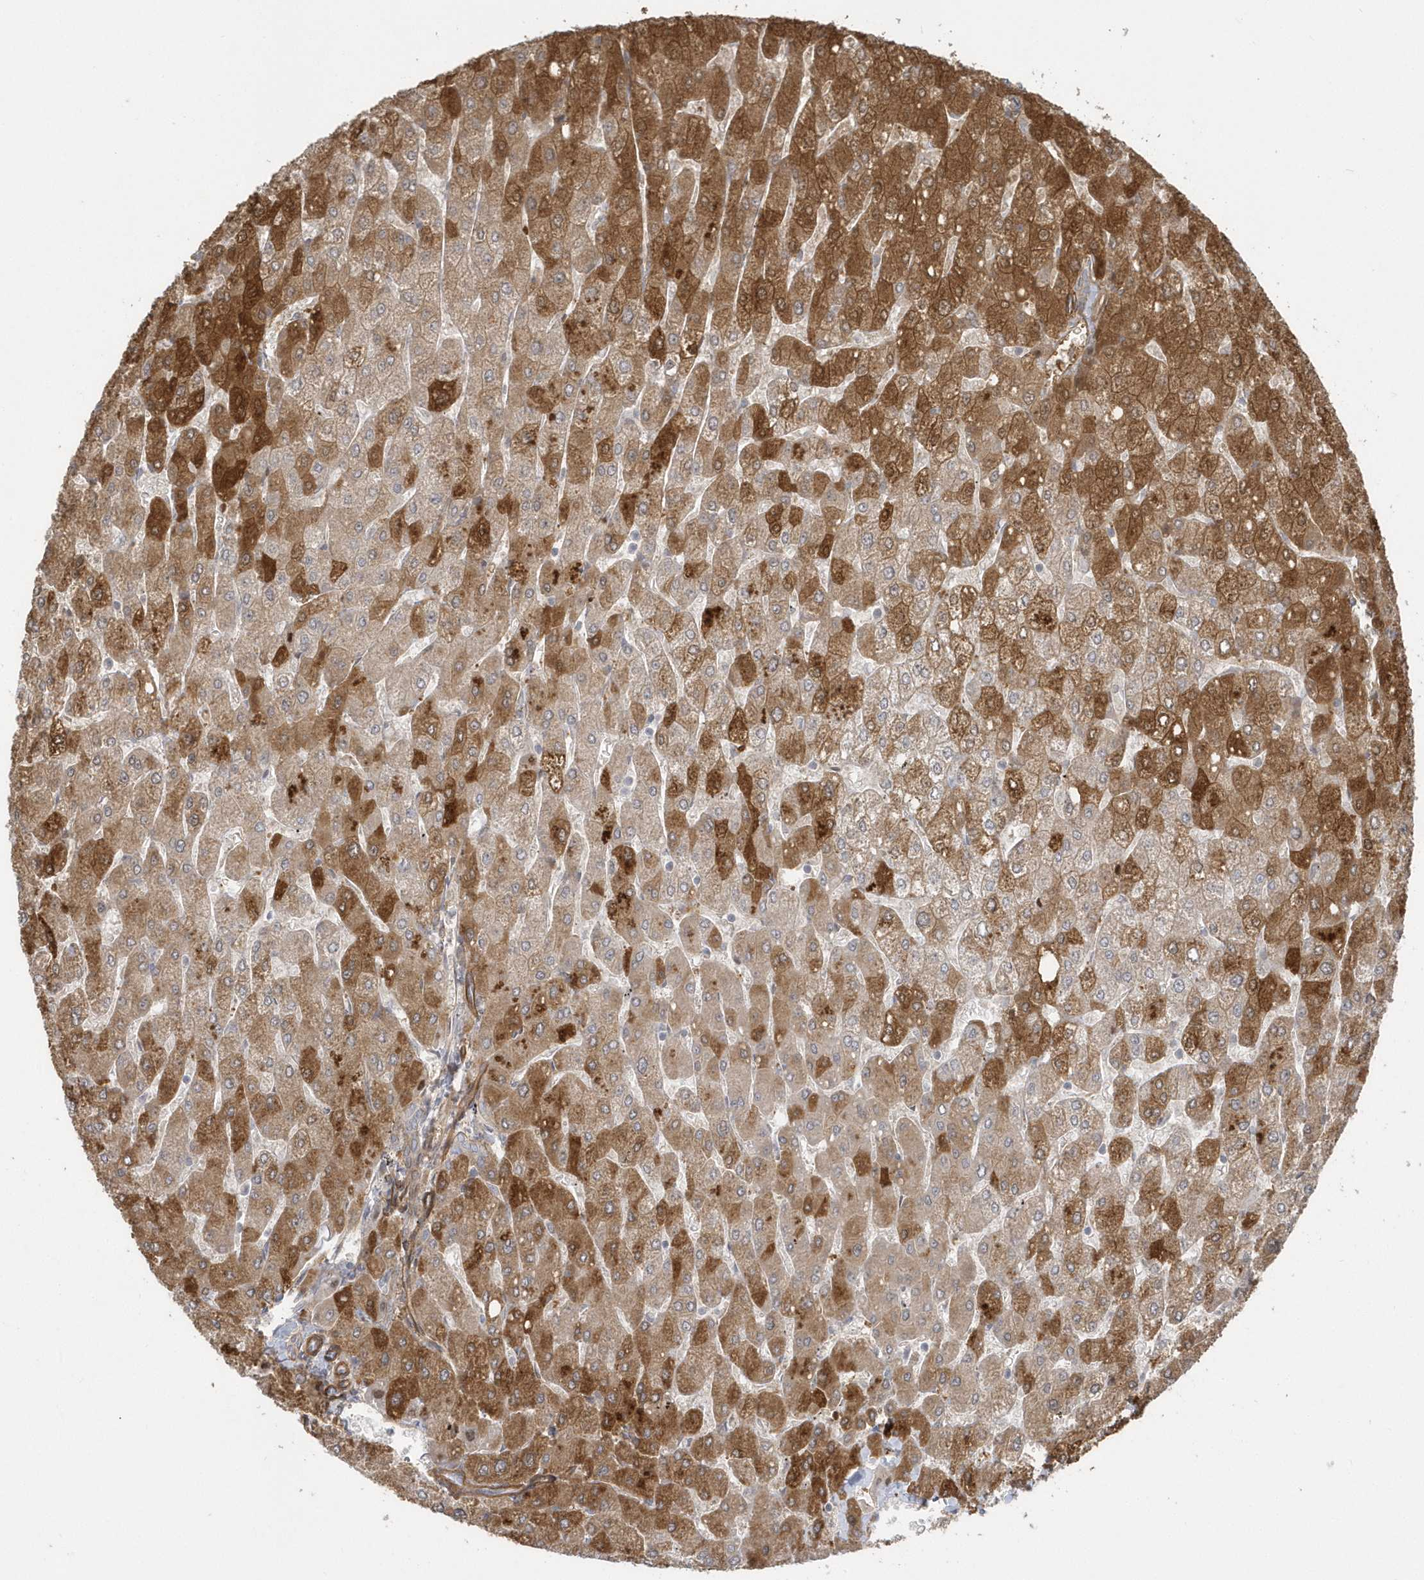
{"staining": {"intensity": "negative", "quantity": "none", "location": "none"}, "tissue": "liver", "cell_type": "Cholangiocytes", "image_type": "normal", "snomed": [{"axis": "morphology", "description": "Normal tissue, NOS"}, {"axis": "topography", "description": "Liver"}], "caption": "IHC of unremarkable liver demonstrates no positivity in cholangiocytes. The staining is performed using DAB brown chromogen with nuclei counter-stained in using hematoxylin.", "gene": "ACTR1A", "patient": {"sex": "male", "age": 55}}